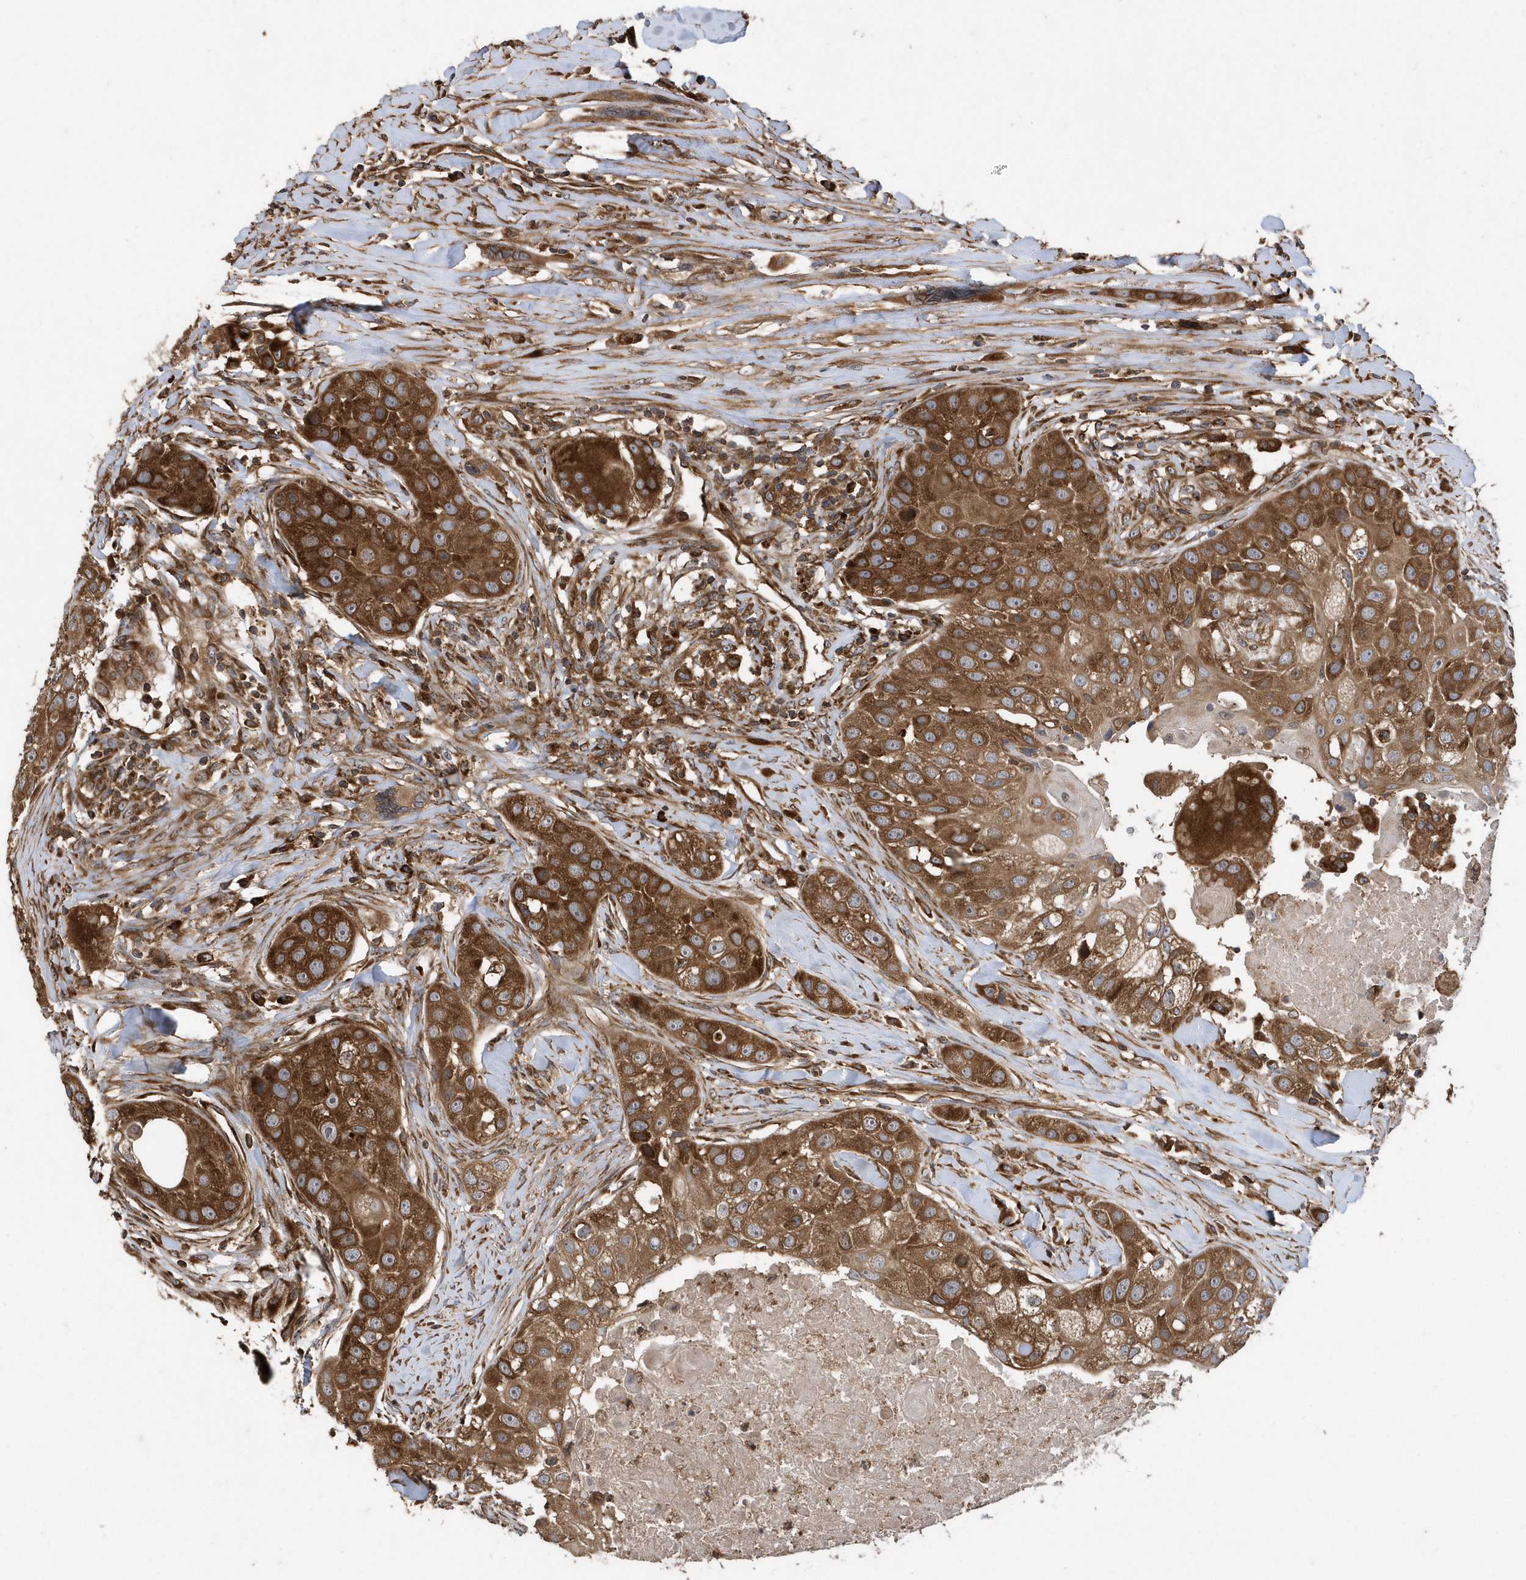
{"staining": {"intensity": "strong", "quantity": ">75%", "location": "cytoplasmic/membranous"}, "tissue": "head and neck cancer", "cell_type": "Tumor cells", "image_type": "cancer", "snomed": [{"axis": "morphology", "description": "Normal tissue, NOS"}, {"axis": "morphology", "description": "Squamous cell carcinoma, NOS"}, {"axis": "topography", "description": "Skeletal muscle"}, {"axis": "topography", "description": "Head-Neck"}], "caption": "Brown immunohistochemical staining in human squamous cell carcinoma (head and neck) displays strong cytoplasmic/membranous positivity in approximately >75% of tumor cells. (Brightfield microscopy of DAB IHC at high magnification).", "gene": "WASHC5", "patient": {"sex": "male", "age": 51}}